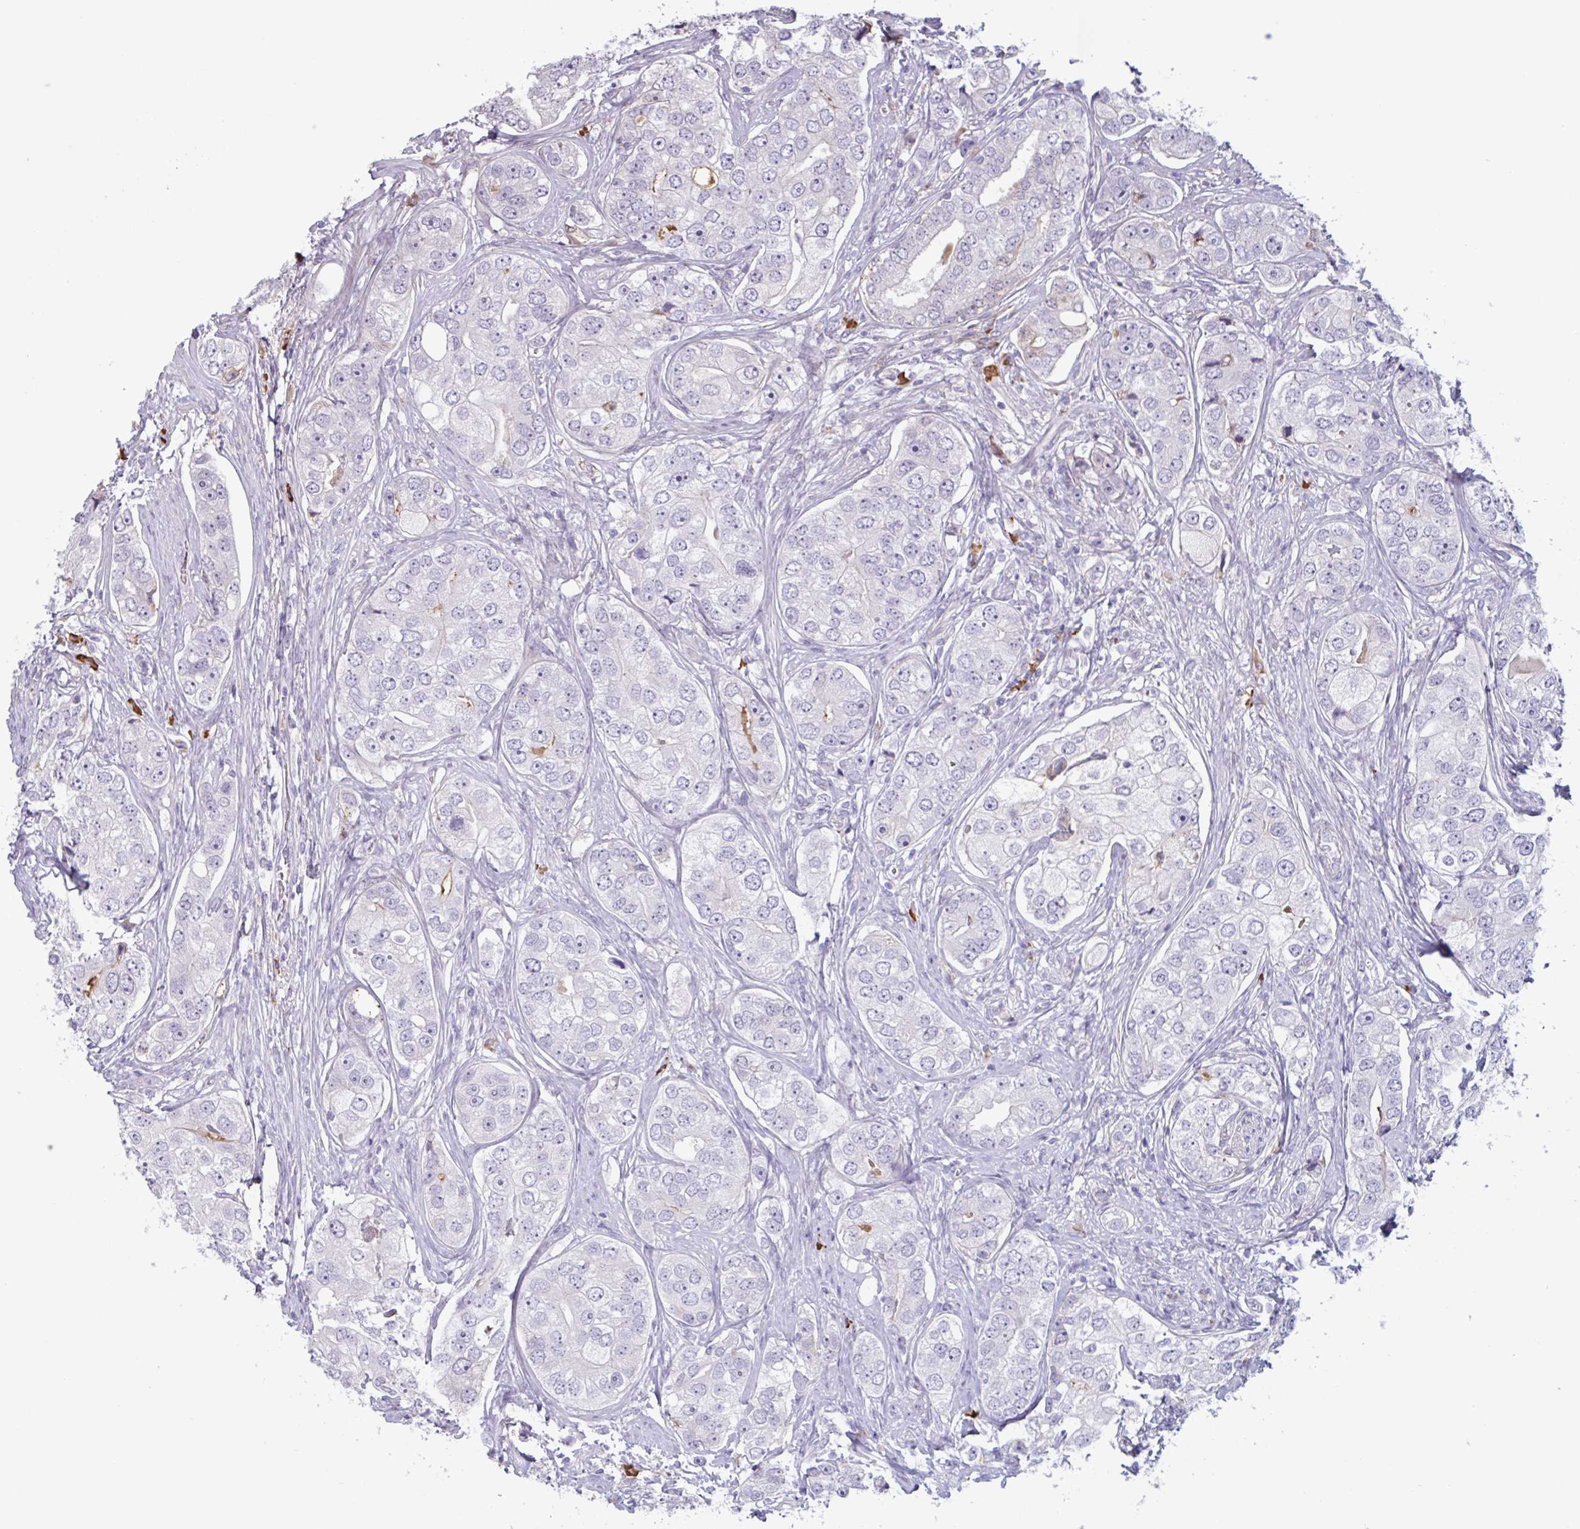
{"staining": {"intensity": "negative", "quantity": "none", "location": "none"}, "tissue": "prostate cancer", "cell_type": "Tumor cells", "image_type": "cancer", "snomed": [{"axis": "morphology", "description": "Adenocarcinoma, High grade"}, {"axis": "topography", "description": "Prostate"}], "caption": "Tumor cells are negative for protein expression in human prostate cancer (high-grade adenocarcinoma).", "gene": "TAF1D", "patient": {"sex": "male", "age": 60}}